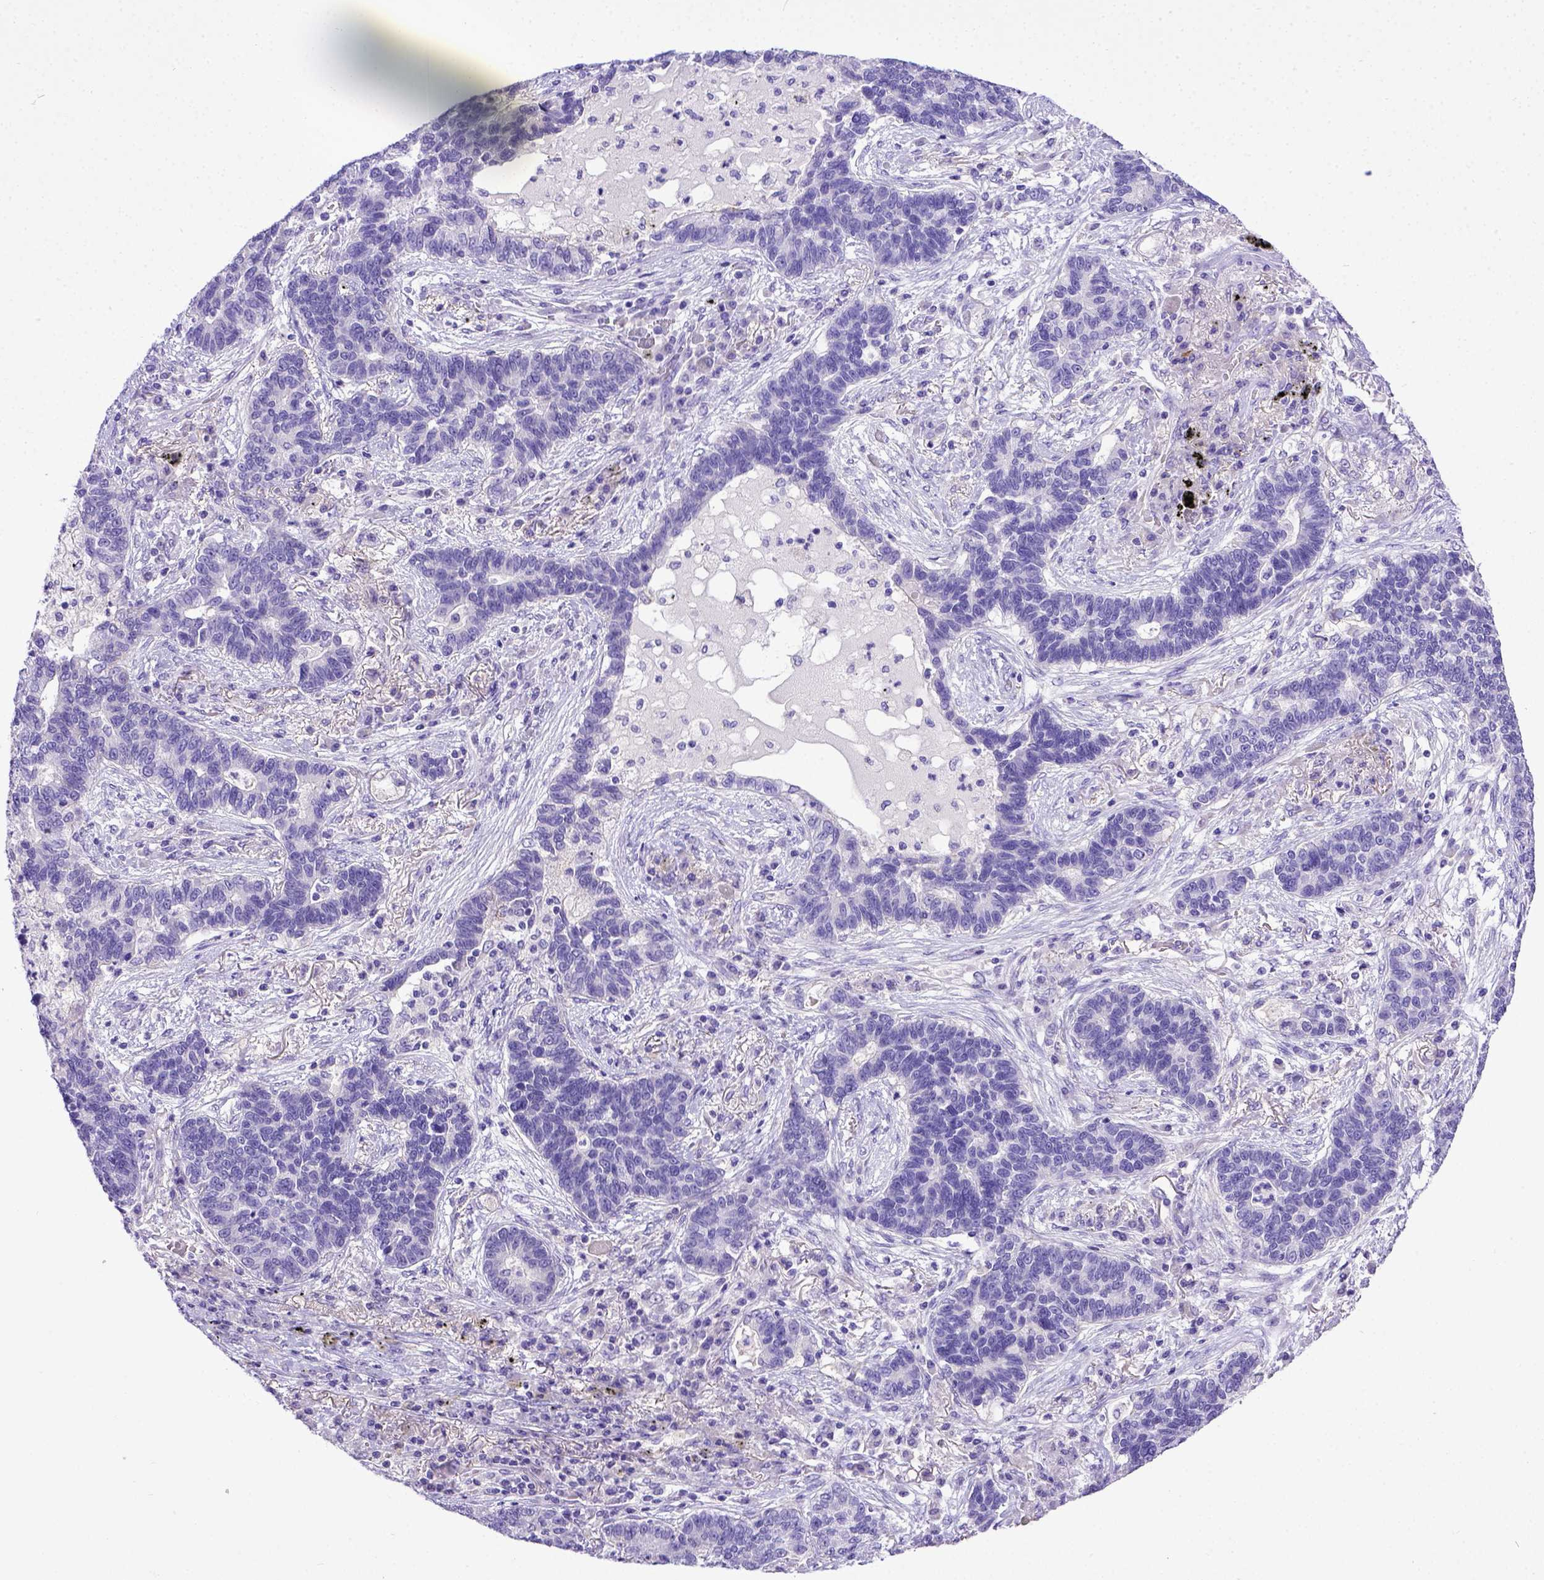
{"staining": {"intensity": "negative", "quantity": "none", "location": "none"}, "tissue": "lung cancer", "cell_type": "Tumor cells", "image_type": "cancer", "snomed": [{"axis": "morphology", "description": "Adenocarcinoma, NOS"}, {"axis": "topography", "description": "Lung"}], "caption": "The immunohistochemistry (IHC) photomicrograph has no significant staining in tumor cells of lung cancer tissue. (Brightfield microscopy of DAB (3,3'-diaminobenzidine) immunohistochemistry (IHC) at high magnification).", "gene": "BTN1A1", "patient": {"sex": "female", "age": 57}}